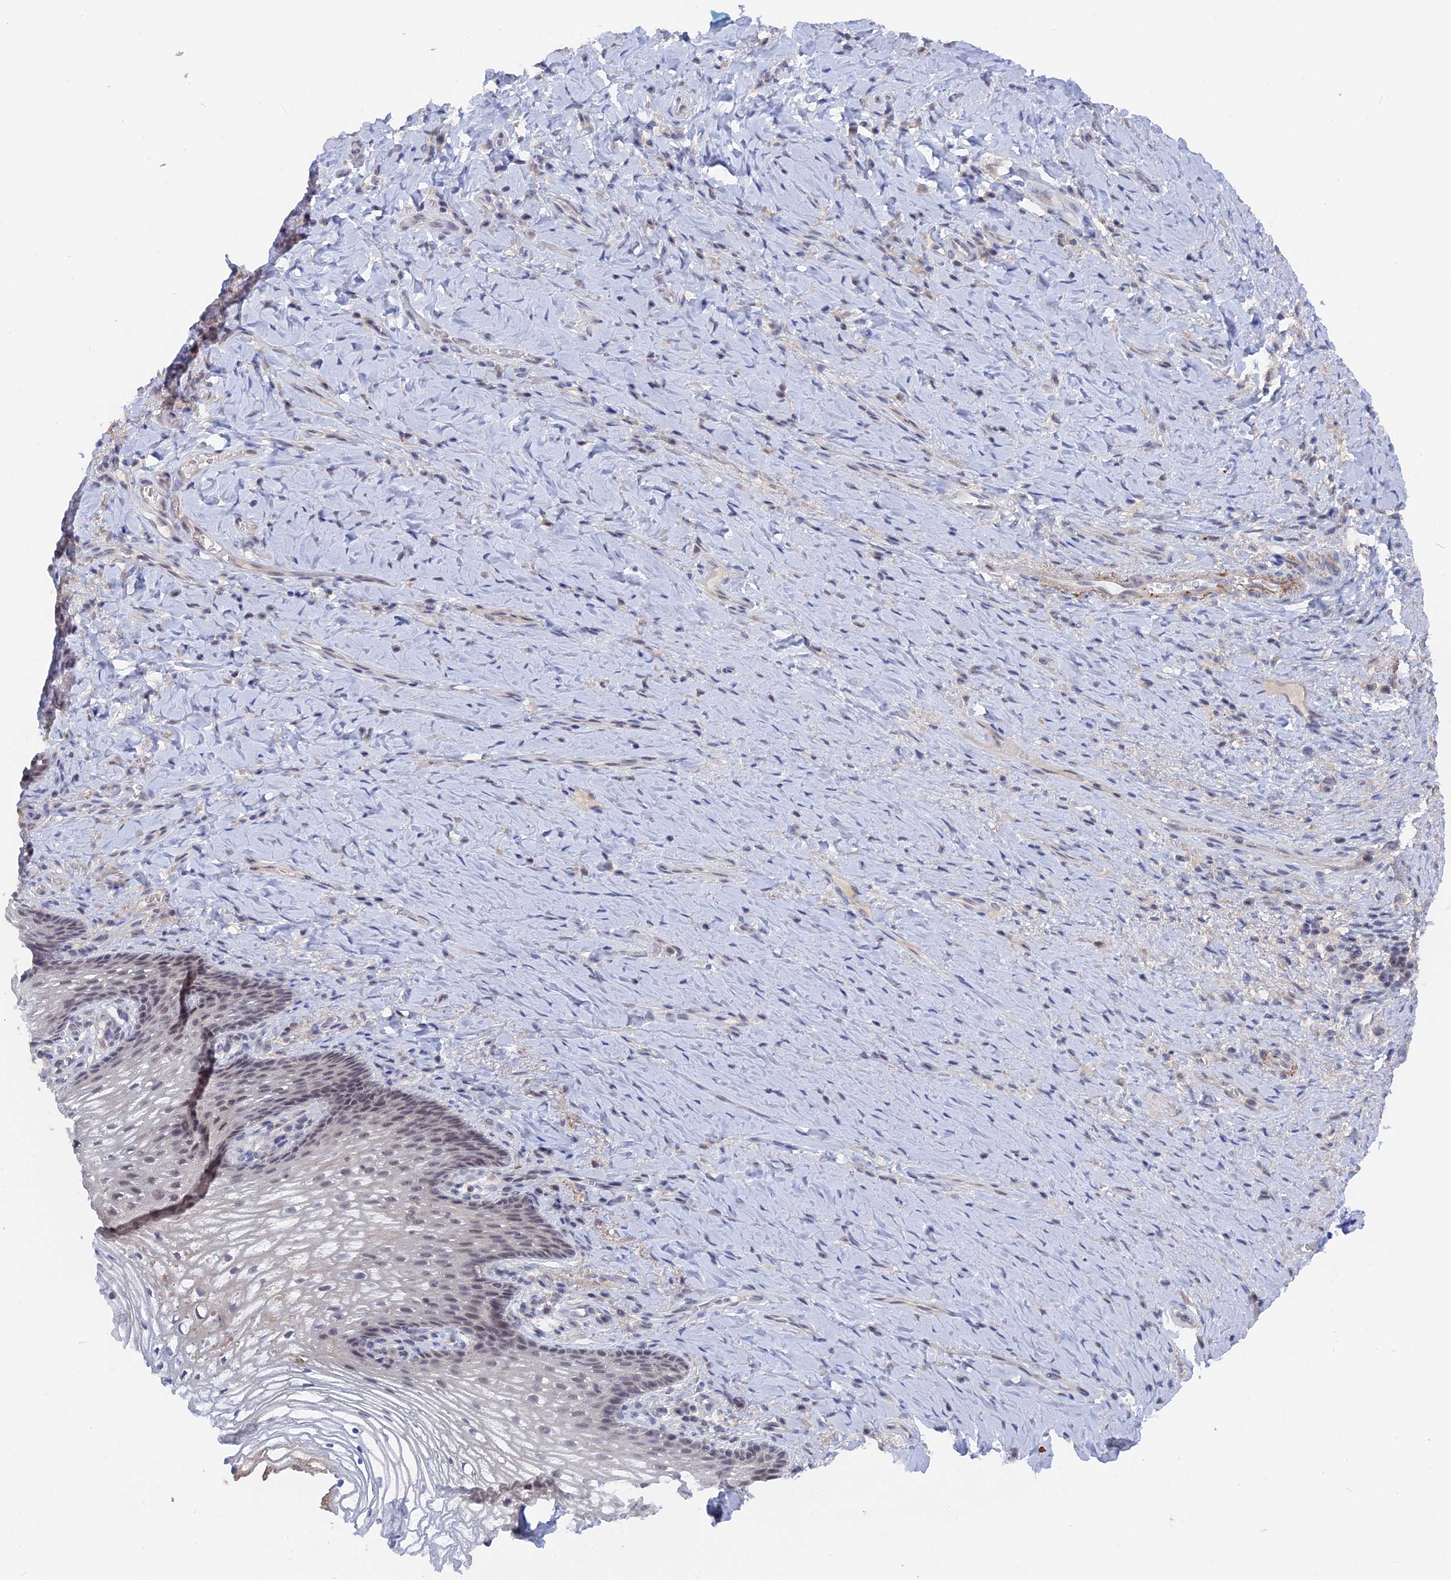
{"staining": {"intensity": "weak", "quantity": "<25%", "location": "nuclear"}, "tissue": "vagina", "cell_type": "Squamous epithelial cells", "image_type": "normal", "snomed": [{"axis": "morphology", "description": "Normal tissue, NOS"}, {"axis": "topography", "description": "Vagina"}], "caption": "Squamous epithelial cells are negative for protein expression in unremarkable human vagina. (DAB (3,3'-diaminobenzidine) immunohistochemistry (IHC) with hematoxylin counter stain).", "gene": "BRD2", "patient": {"sex": "female", "age": 60}}